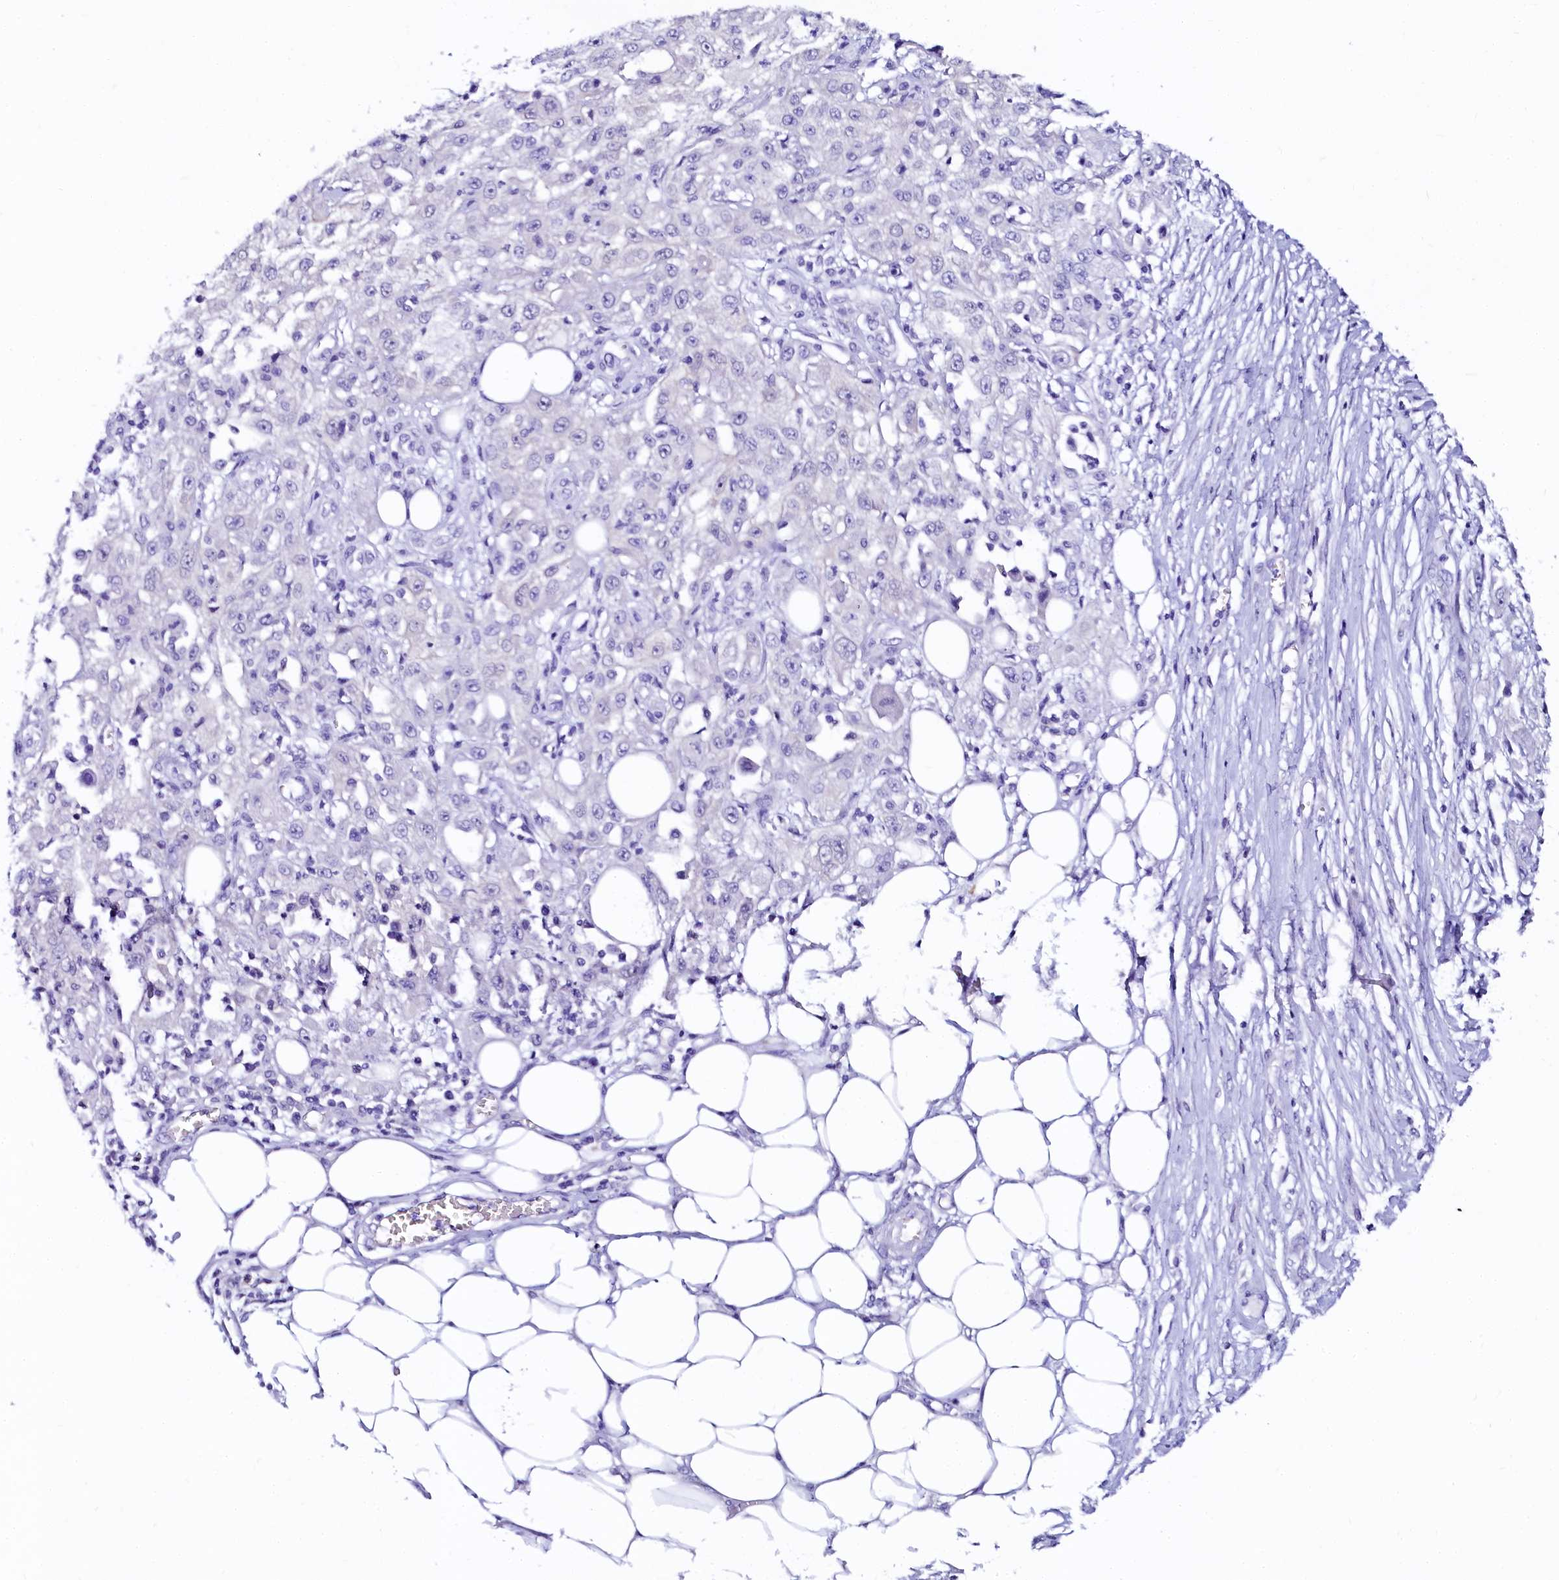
{"staining": {"intensity": "negative", "quantity": "none", "location": "none"}, "tissue": "skin cancer", "cell_type": "Tumor cells", "image_type": "cancer", "snomed": [{"axis": "morphology", "description": "Squamous cell carcinoma, NOS"}, {"axis": "morphology", "description": "Squamous cell carcinoma, metastatic, NOS"}, {"axis": "topography", "description": "Skin"}, {"axis": "topography", "description": "Lymph node"}], "caption": "Immunohistochemistry (IHC) image of neoplastic tissue: human skin cancer (metastatic squamous cell carcinoma) stained with DAB exhibits no significant protein staining in tumor cells. (Stains: DAB (3,3'-diaminobenzidine) immunohistochemistry (IHC) with hematoxylin counter stain, Microscopy: brightfield microscopy at high magnification).", "gene": "SORD", "patient": {"sex": "male", "age": 75}}